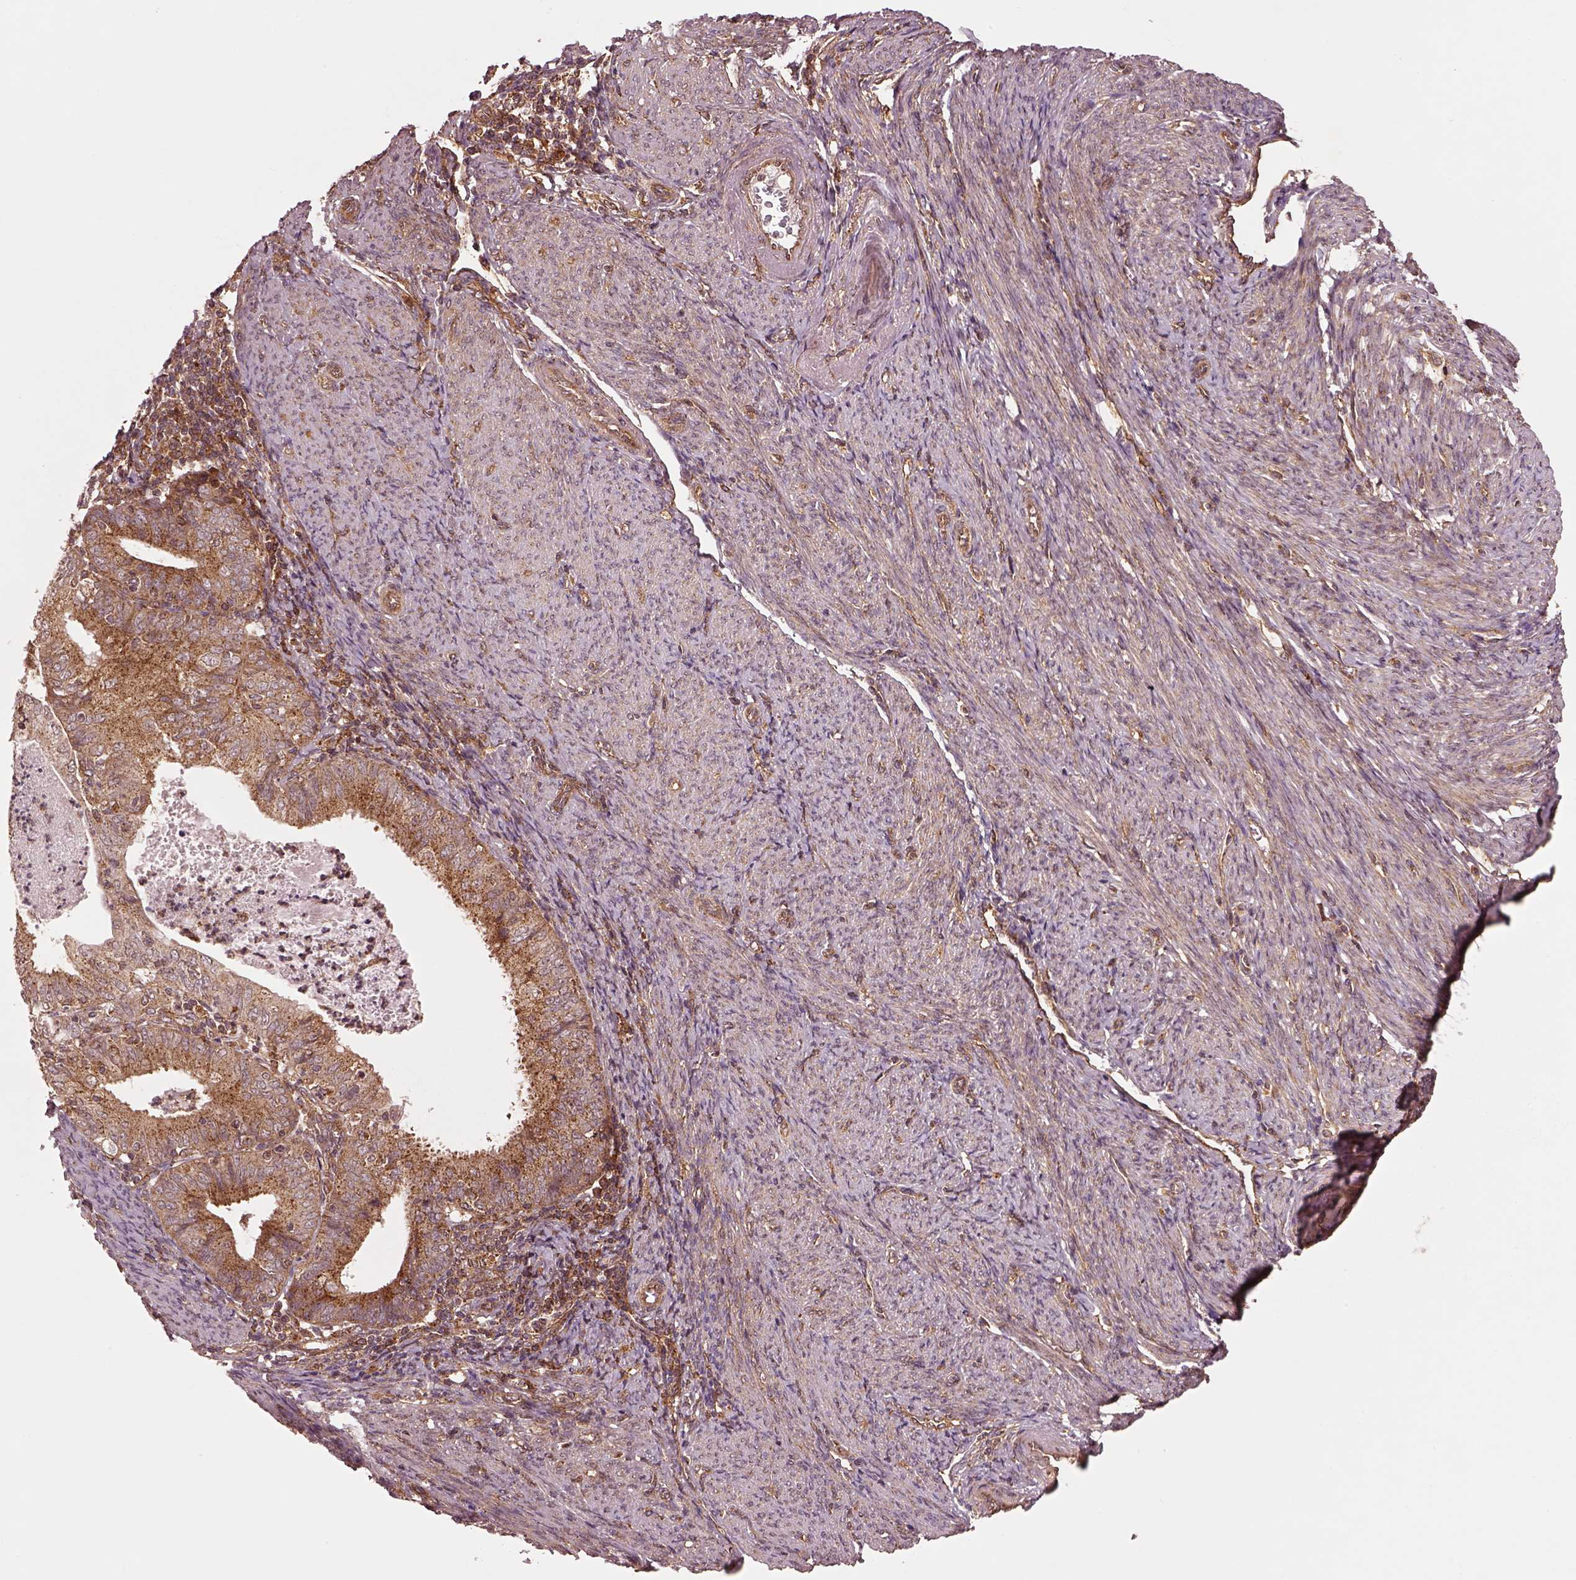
{"staining": {"intensity": "moderate", "quantity": "25%-75%", "location": "cytoplasmic/membranous"}, "tissue": "endometrial cancer", "cell_type": "Tumor cells", "image_type": "cancer", "snomed": [{"axis": "morphology", "description": "Adenocarcinoma, NOS"}, {"axis": "topography", "description": "Endometrium"}], "caption": "An image showing moderate cytoplasmic/membranous expression in approximately 25%-75% of tumor cells in endometrial cancer (adenocarcinoma), as visualized by brown immunohistochemical staining.", "gene": "WASHC2A", "patient": {"sex": "female", "age": 57}}